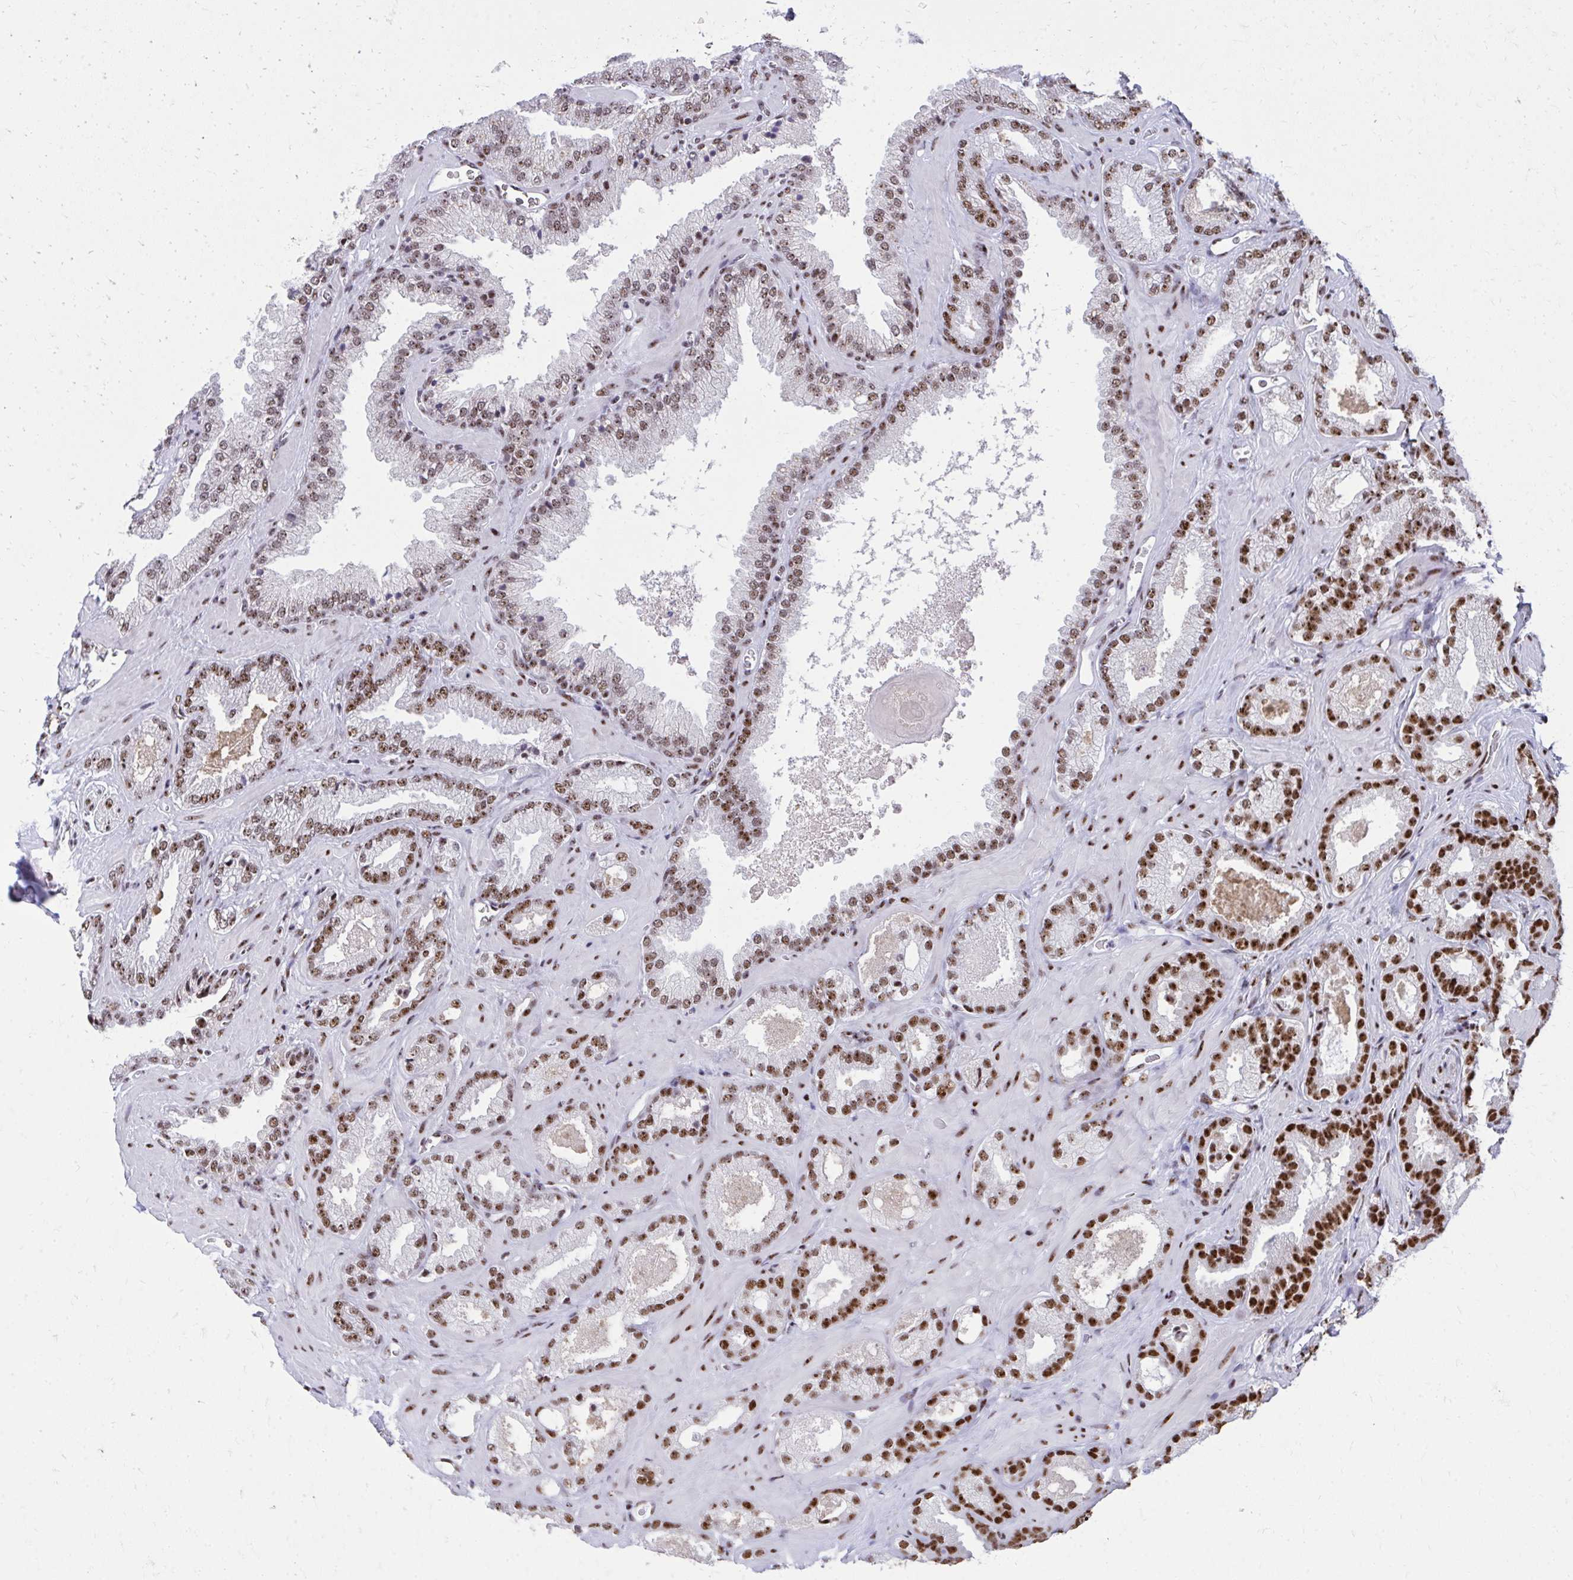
{"staining": {"intensity": "strong", "quantity": ">75%", "location": "nuclear"}, "tissue": "prostate cancer", "cell_type": "Tumor cells", "image_type": "cancer", "snomed": [{"axis": "morphology", "description": "Adenocarcinoma, Low grade"}, {"axis": "topography", "description": "Prostate"}], "caption": "Protein staining exhibits strong nuclear expression in about >75% of tumor cells in prostate adenocarcinoma (low-grade).", "gene": "PELP1", "patient": {"sex": "male", "age": 62}}